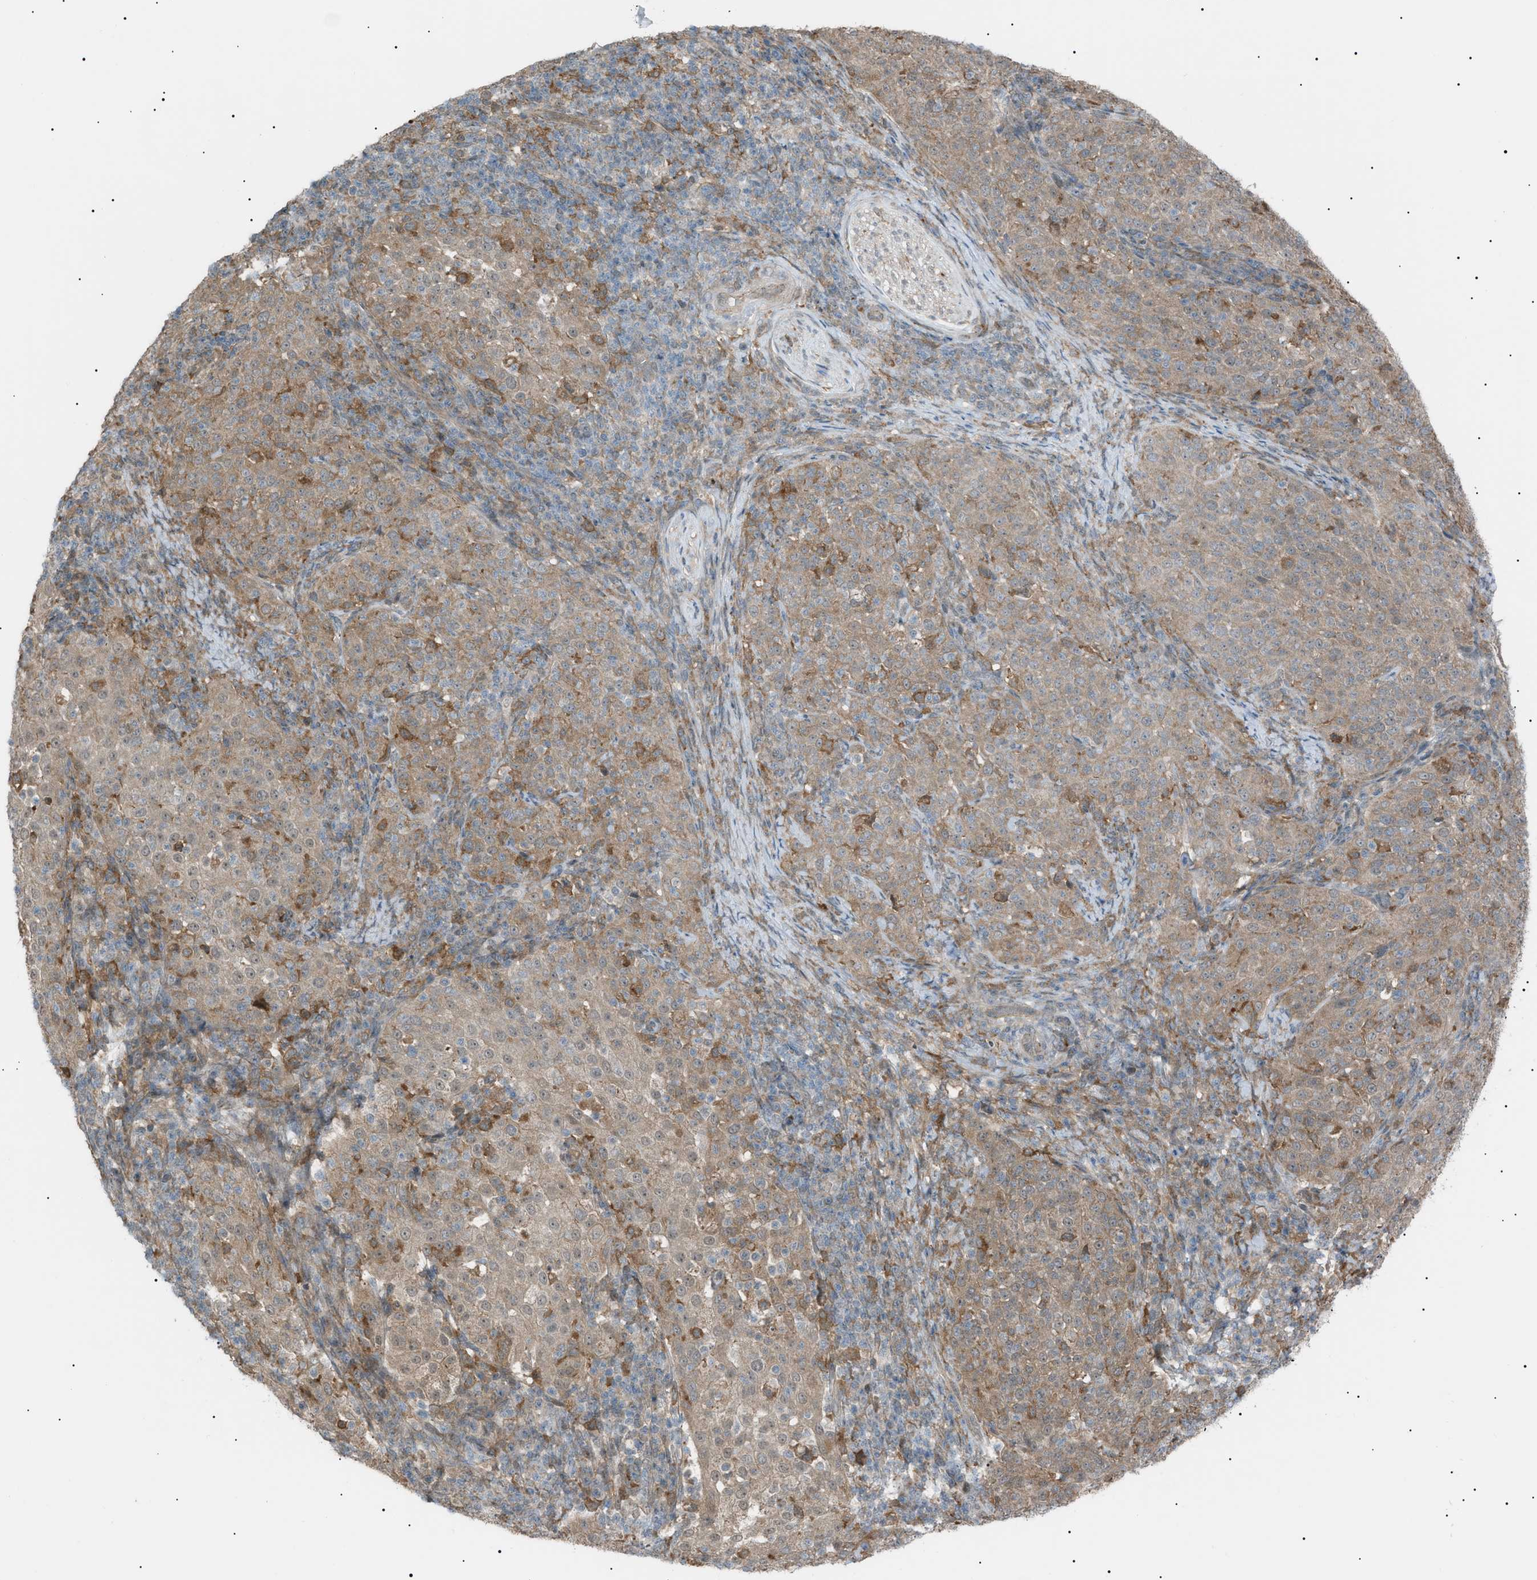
{"staining": {"intensity": "moderate", "quantity": ">75%", "location": "cytoplasmic/membranous"}, "tissue": "cervical cancer", "cell_type": "Tumor cells", "image_type": "cancer", "snomed": [{"axis": "morphology", "description": "Squamous cell carcinoma, NOS"}, {"axis": "topography", "description": "Cervix"}], "caption": "Tumor cells exhibit medium levels of moderate cytoplasmic/membranous staining in about >75% of cells in cervical cancer (squamous cell carcinoma). (IHC, brightfield microscopy, high magnification).", "gene": "LPIN2", "patient": {"sex": "female", "age": 51}}